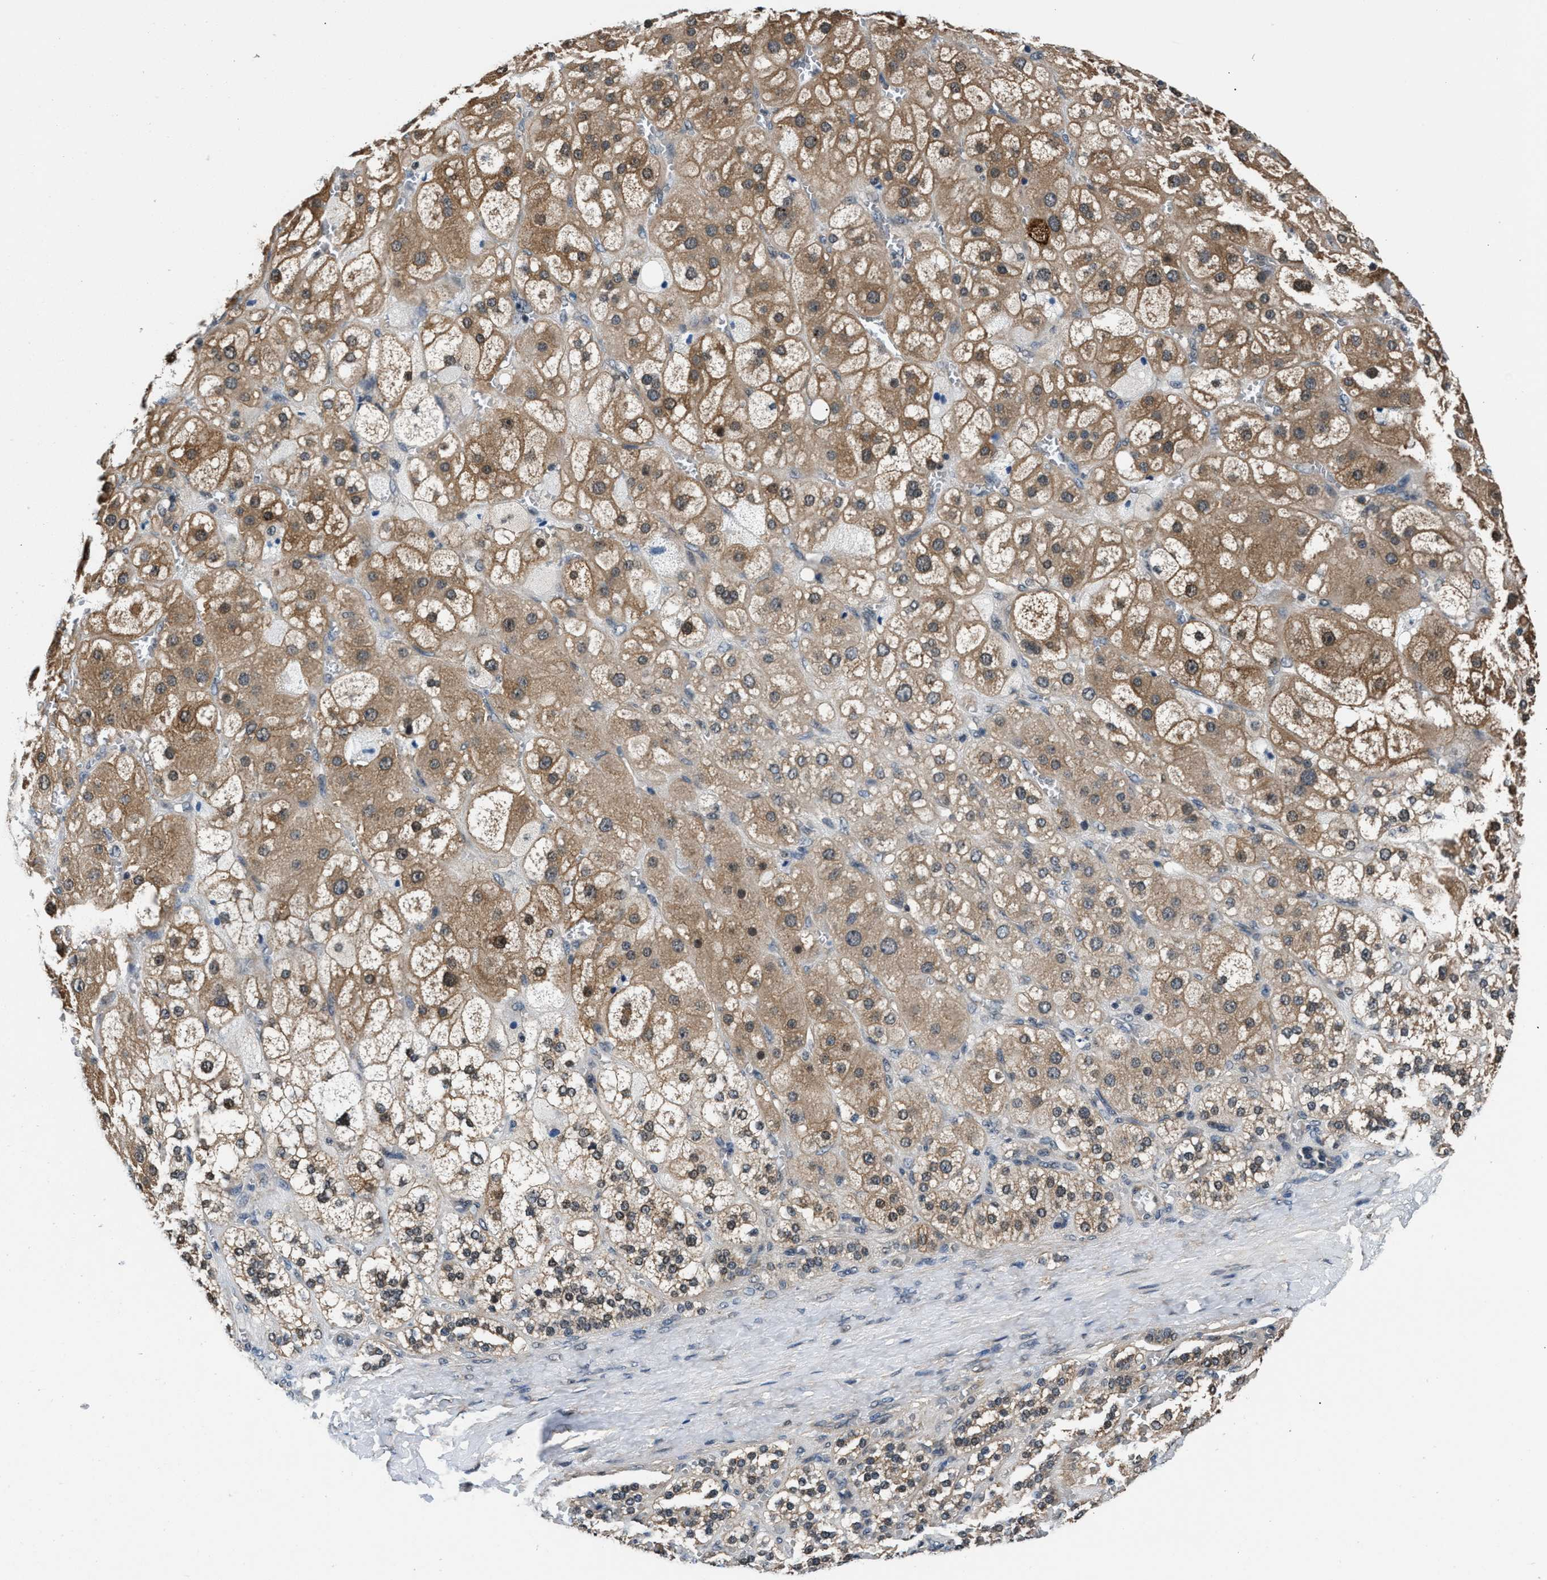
{"staining": {"intensity": "moderate", "quantity": ">75%", "location": "cytoplasmic/membranous,nuclear"}, "tissue": "adrenal gland", "cell_type": "Glandular cells", "image_type": "normal", "snomed": [{"axis": "morphology", "description": "Normal tissue, NOS"}, {"axis": "topography", "description": "Adrenal gland"}], "caption": "Protein positivity by immunohistochemistry (IHC) demonstrates moderate cytoplasmic/membranous,nuclear positivity in approximately >75% of glandular cells in benign adrenal gland. The staining was performed using DAB to visualize the protein expression in brown, while the nuclei were stained in blue with hematoxylin (Magnification: 20x).", "gene": "RBM33", "patient": {"sex": "female", "age": 47}}